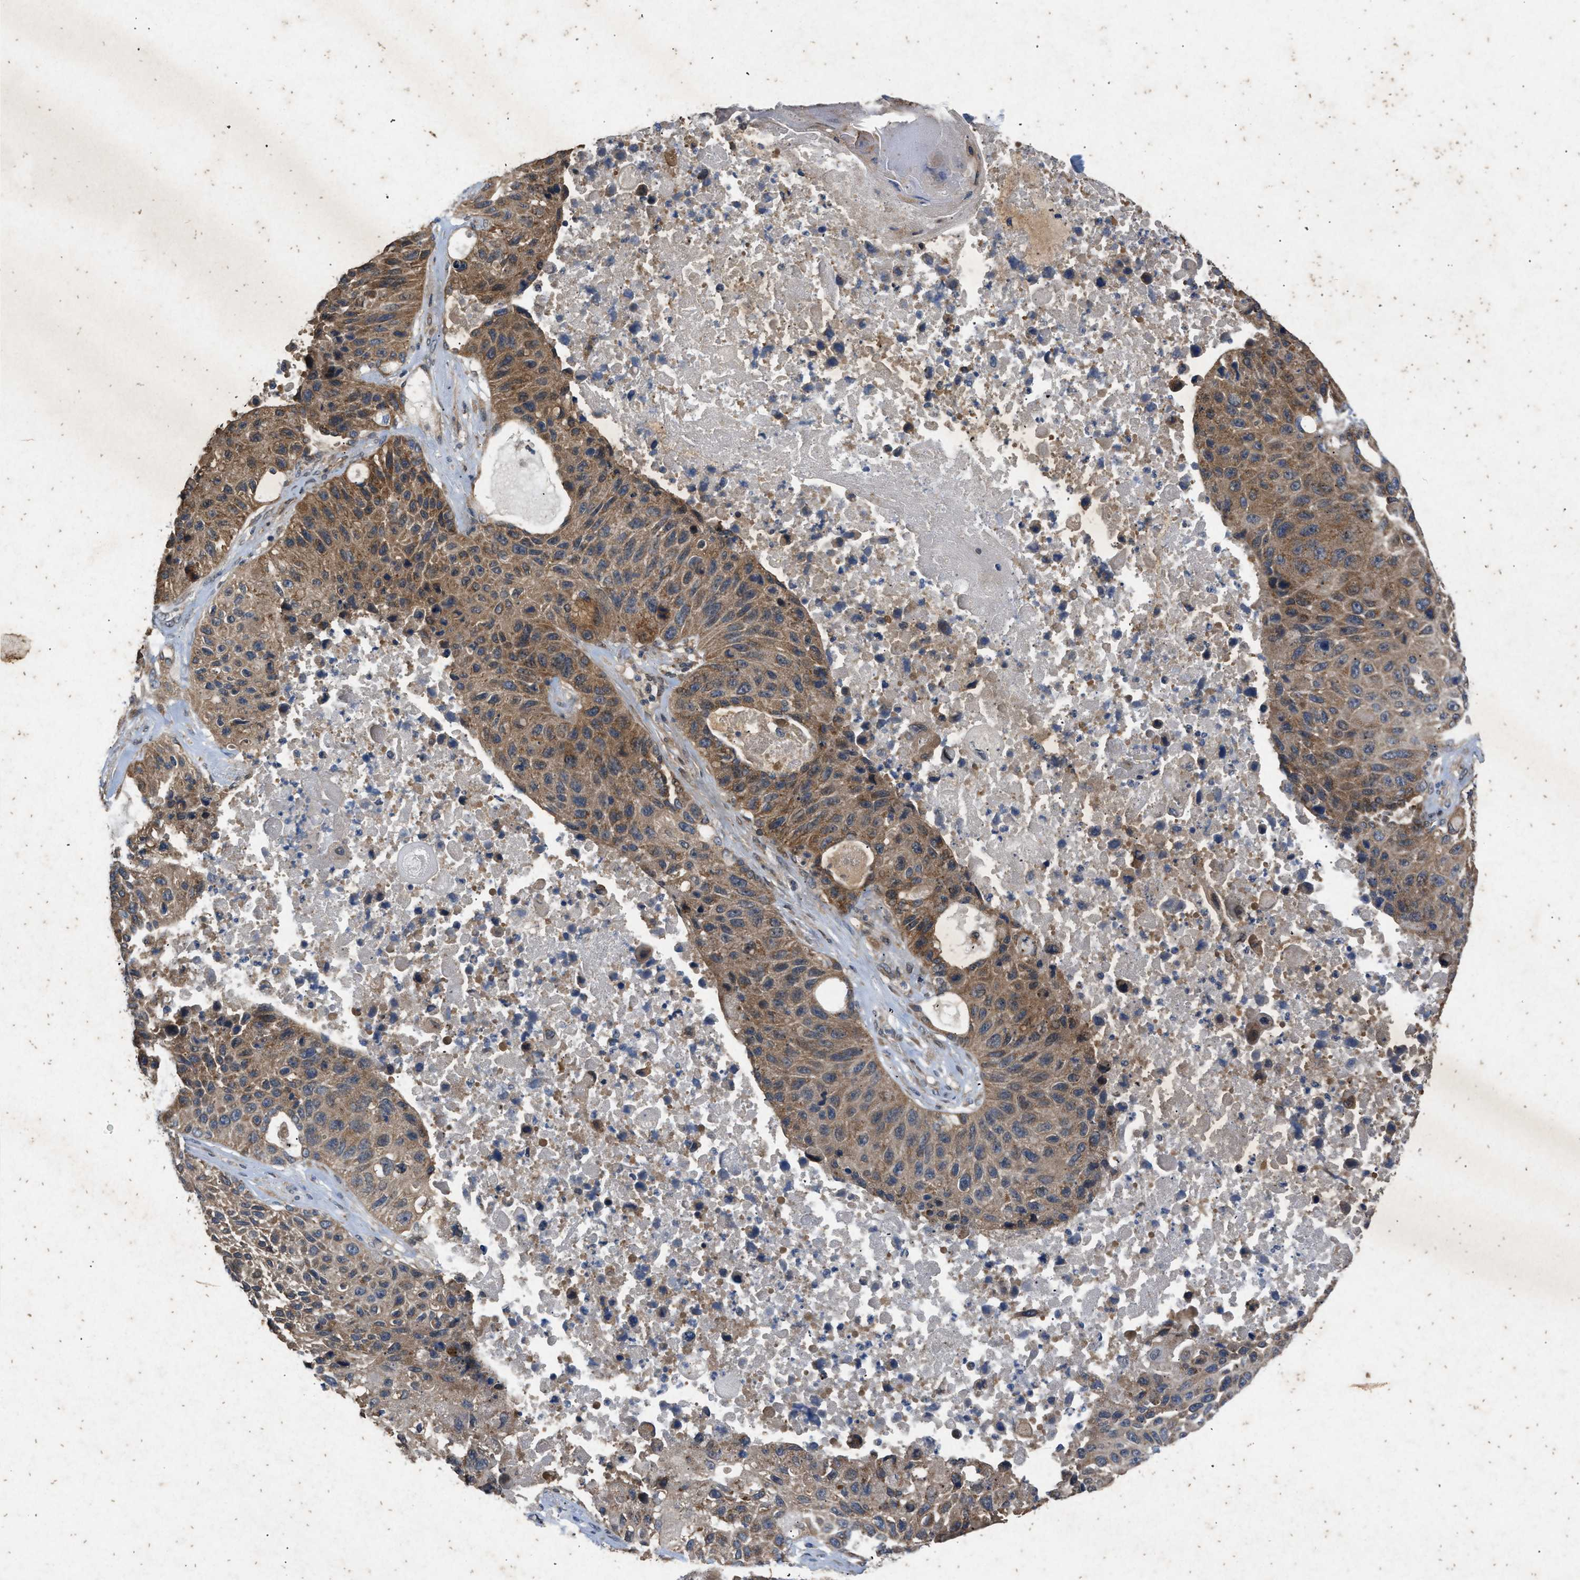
{"staining": {"intensity": "moderate", "quantity": ">75%", "location": "cytoplasmic/membranous"}, "tissue": "lung cancer", "cell_type": "Tumor cells", "image_type": "cancer", "snomed": [{"axis": "morphology", "description": "Squamous cell carcinoma, NOS"}, {"axis": "topography", "description": "Lung"}], "caption": "Protein analysis of squamous cell carcinoma (lung) tissue displays moderate cytoplasmic/membranous positivity in approximately >75% of tumor cells. The staining is performed using DAB brown chromogen to label protein expression. The nuclei are counter-stained blue using hematoxylin.", "gene": "PRKG2", "patient": {"sex": "male", "age": 61}}